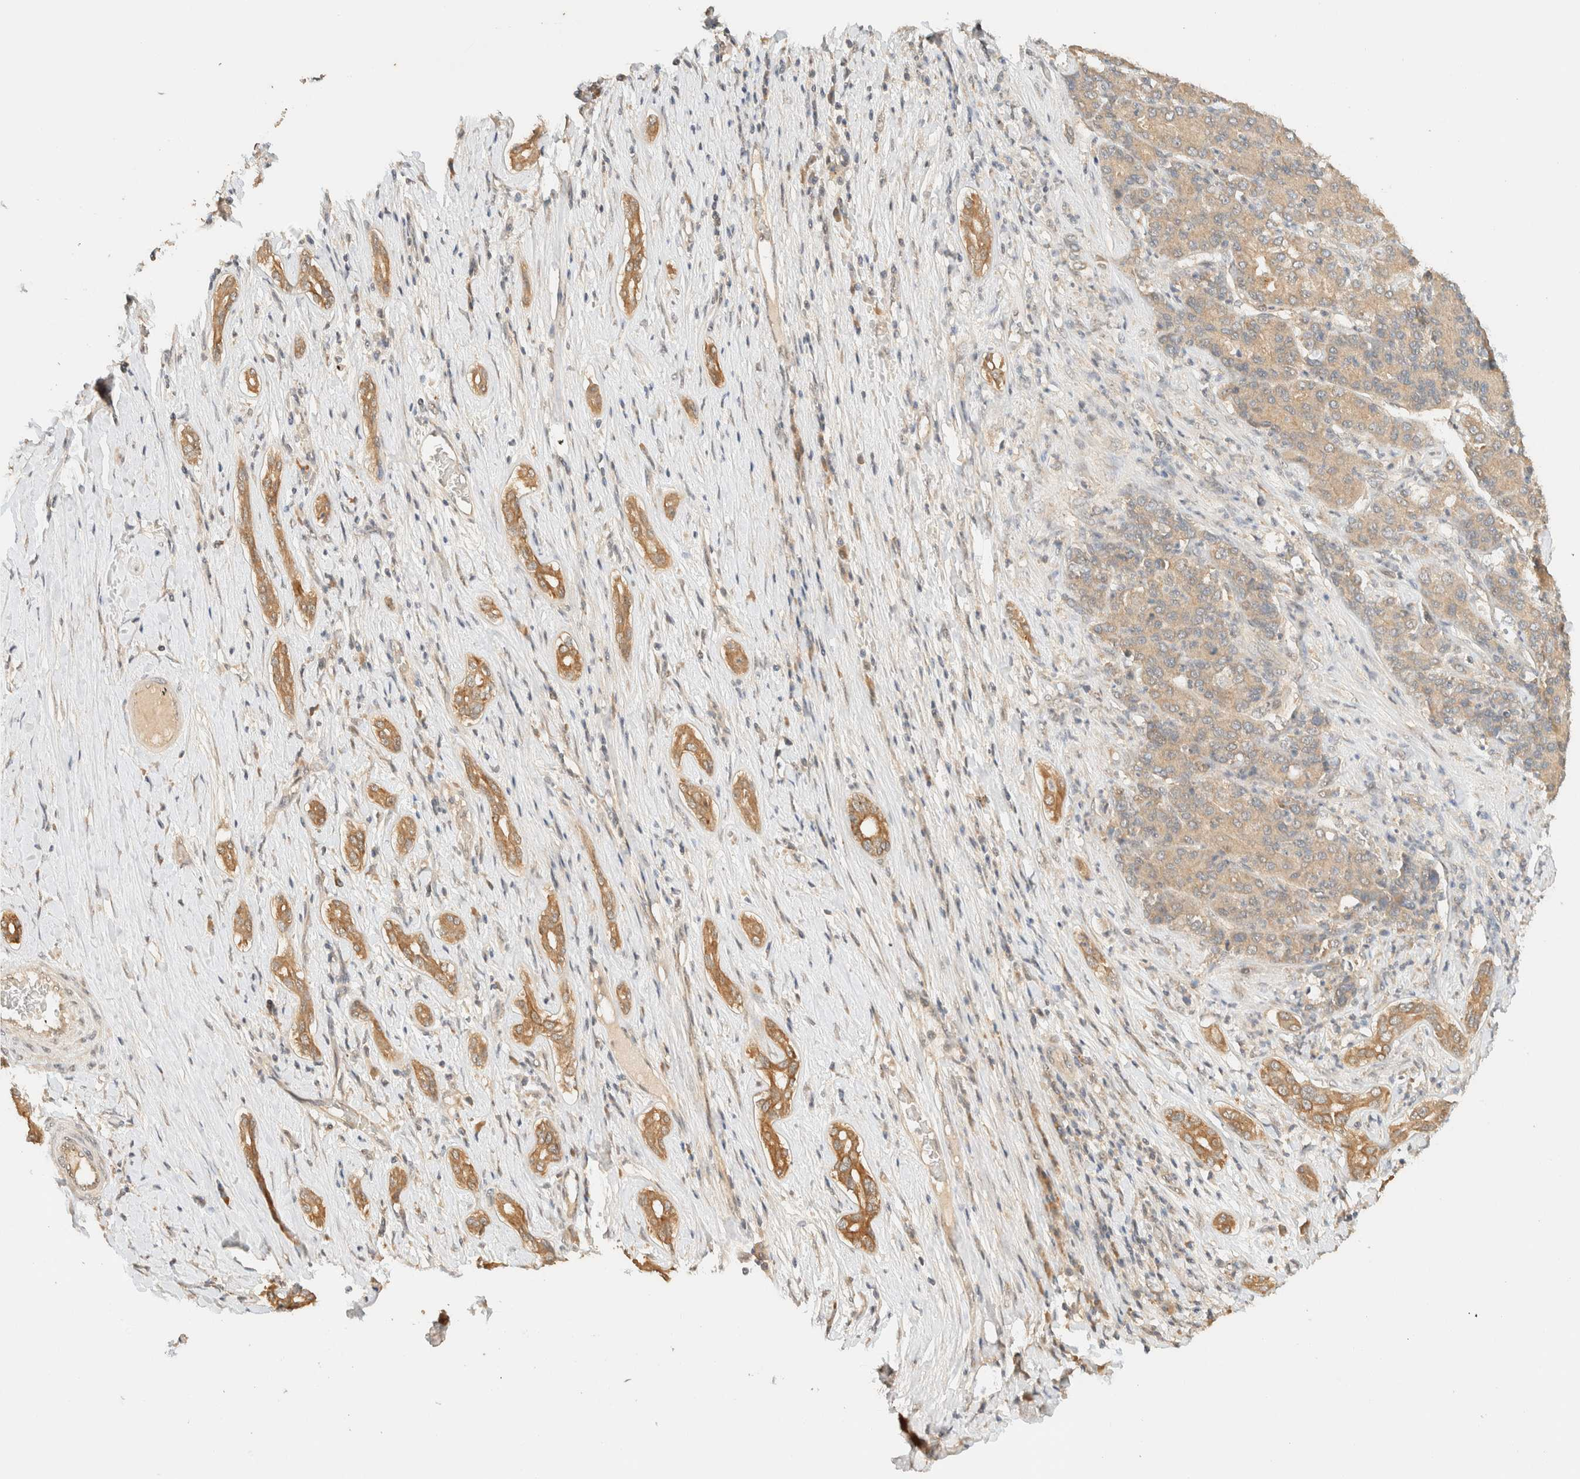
{"staining": {"intensity": "weak", "quantity": ">75%", "location": "cytoplasmic/membranous"}, "tissue": "liver cancer", "cell_type": "Tumor cells", "image_type": "cancer", "snomed": [{"axis": "morphology", "description": "Carcinoma, Hepatocellular, NOS"}, {"axis": "topography", "description": "Liver"}], "caption": "Liver cancer (hepatocellular carcinoma) tissue demonstrates weak cytoplasmic/membranous staining in approximately >75% of tumor cells", "gene": "ZBTB34", "patient": {"sex": "male", "age": 65}}